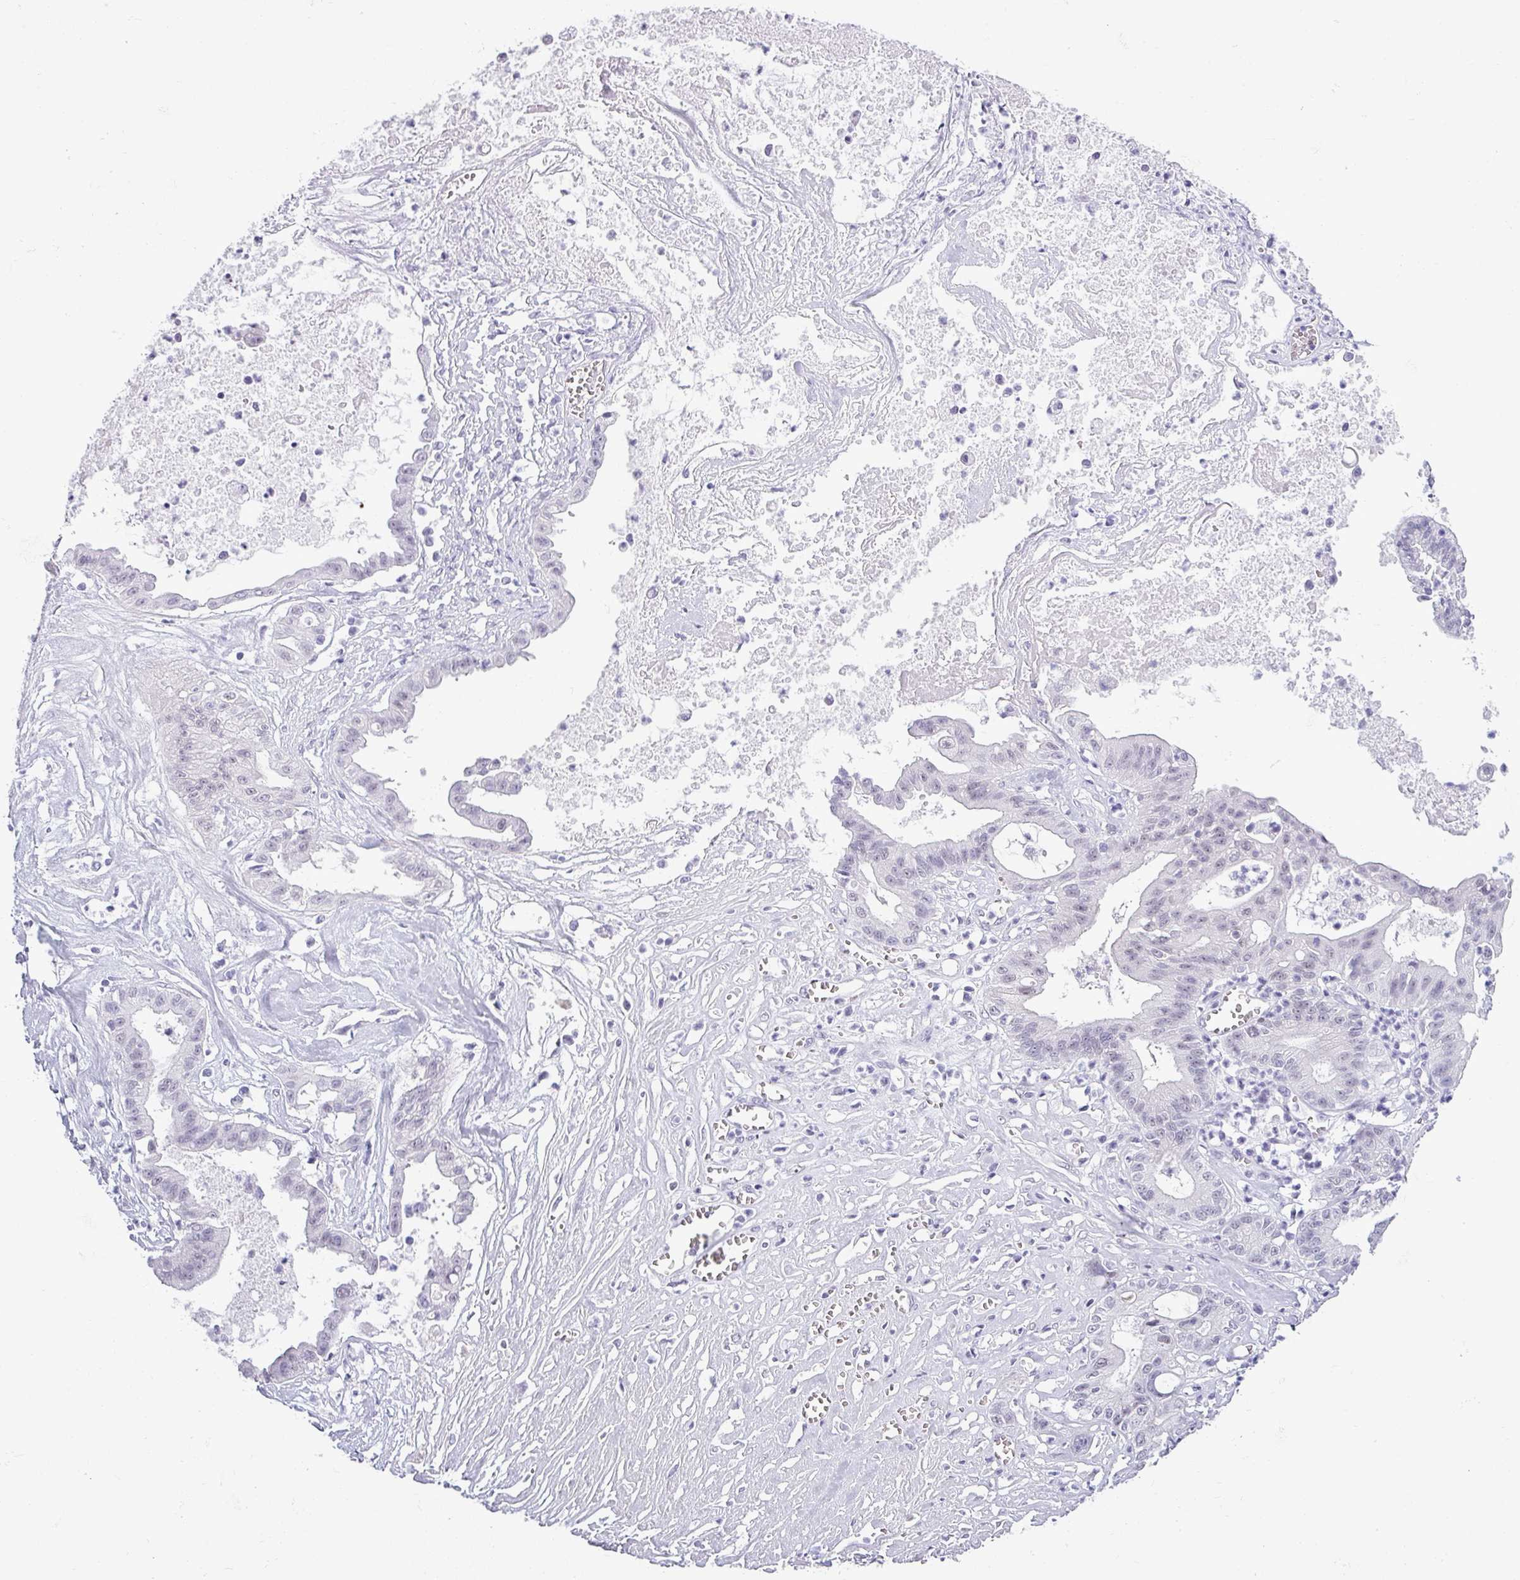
{"staining": {"intensity": "weak", "quantity": "<25%", "location": "nuclear"}, "tissue": "ovarian cancer", "cell_type": "Tumor cells", "image_type": "cancer", "snomed": [{"axis": "morphology", "description": "Cystadenocarcinoma, mucinous, NOS"}, {"axis": "topography", "description": "Ovary"}], "caption": "Ovarian mucinous cystadenocarcinoma stained for a protein using immunohistochemistry (IHC) shows no staining tumor cells.", "gene": "SRGAP1", "patient": {"sex": "female", "age": 70}}